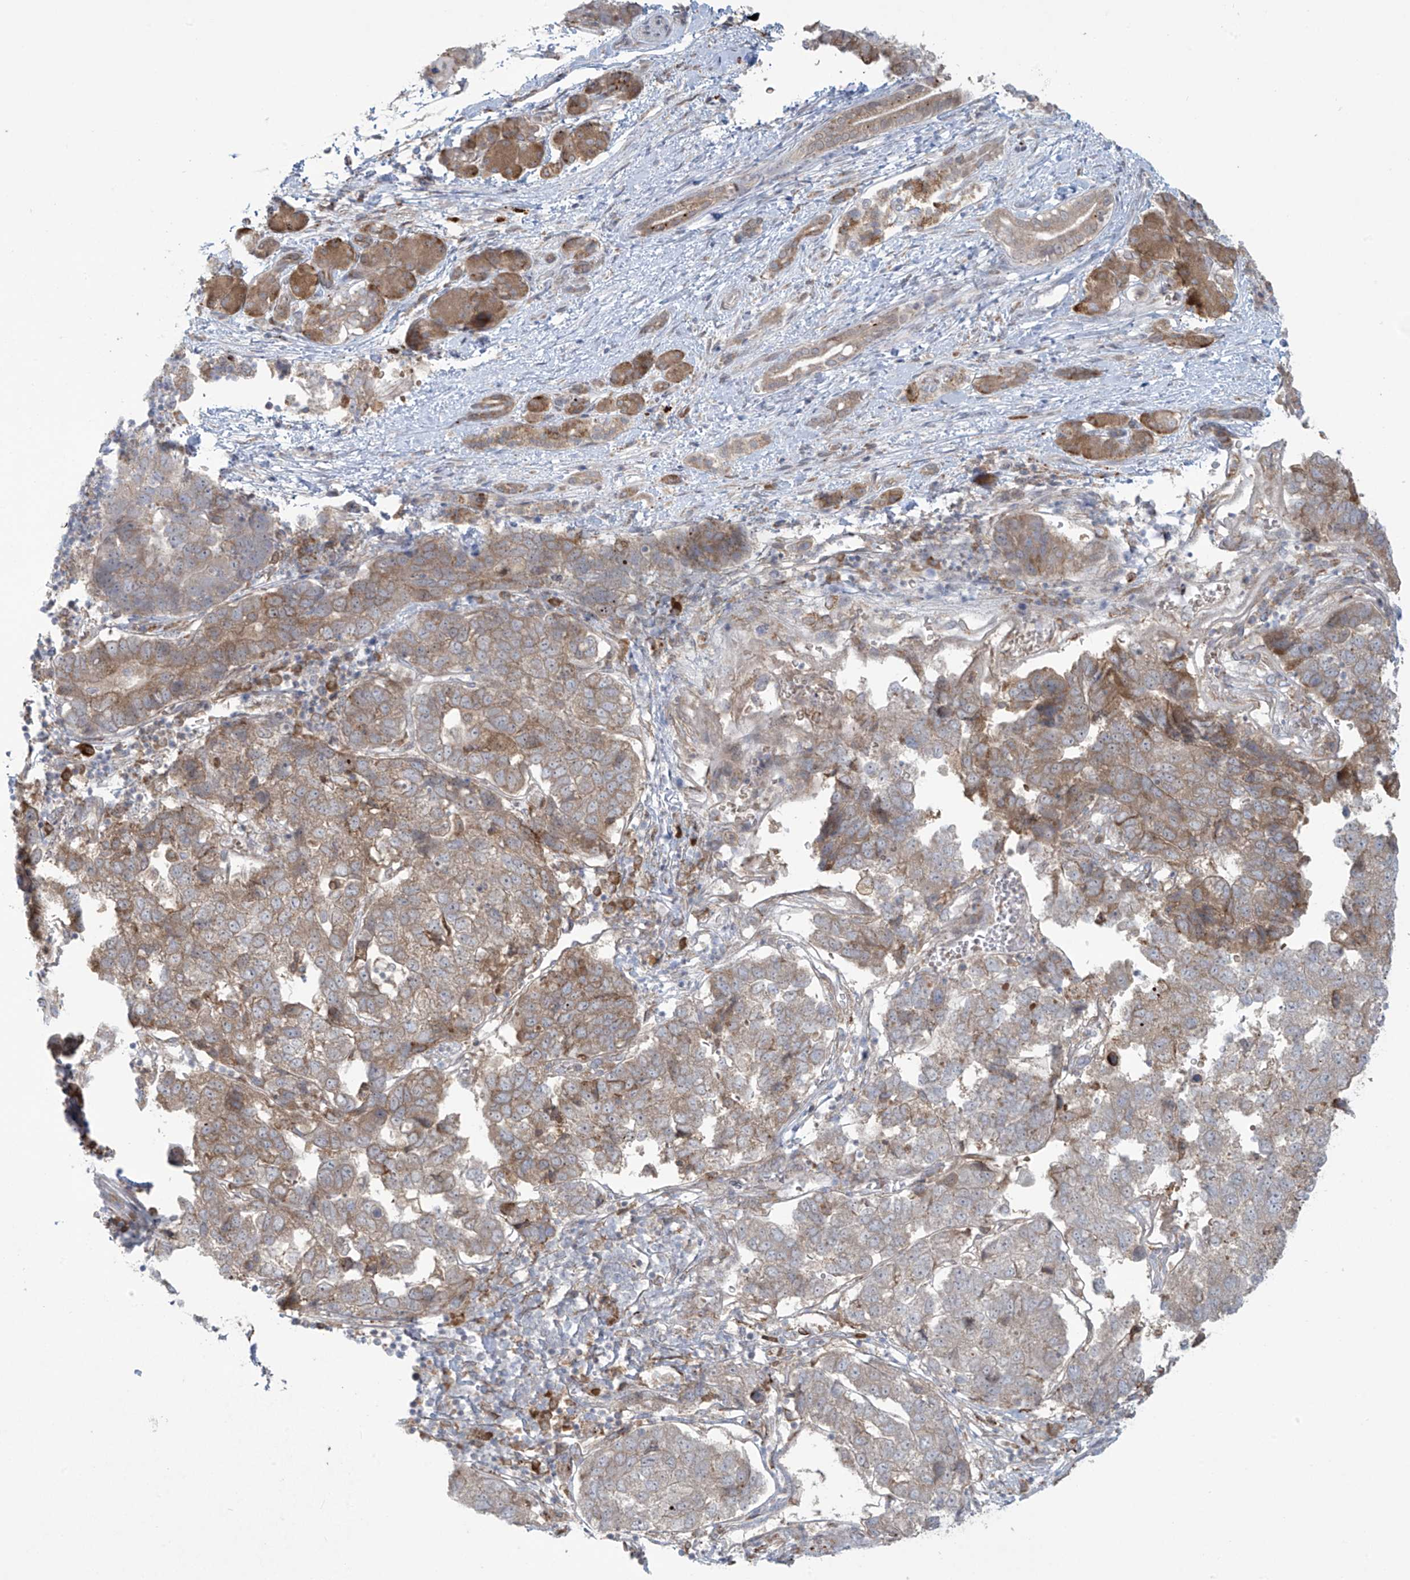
{"staining": {"intensity": "moderate", "quantity": "25%-75%", "location": "cytoplasmic/membranous"}, "tissue": "pancreatic cancer", "cell_type": "Tumor cells", "image_type": "cancer", "snomed": [{"axis": "morphology", "description": "Adenocarcinoma, NOS"}, {"axis": "topography", "description": "Pancreas"}], "caption": "Immunohistochemistry (IHC) of pancreatic adenocarcinoma shows medium levels of moderate cytoplasmic/membranous staining in about 25%-75% of tumor cells.", "gene": "PPAT", "patient": {"sex": "female", "age": 61}}